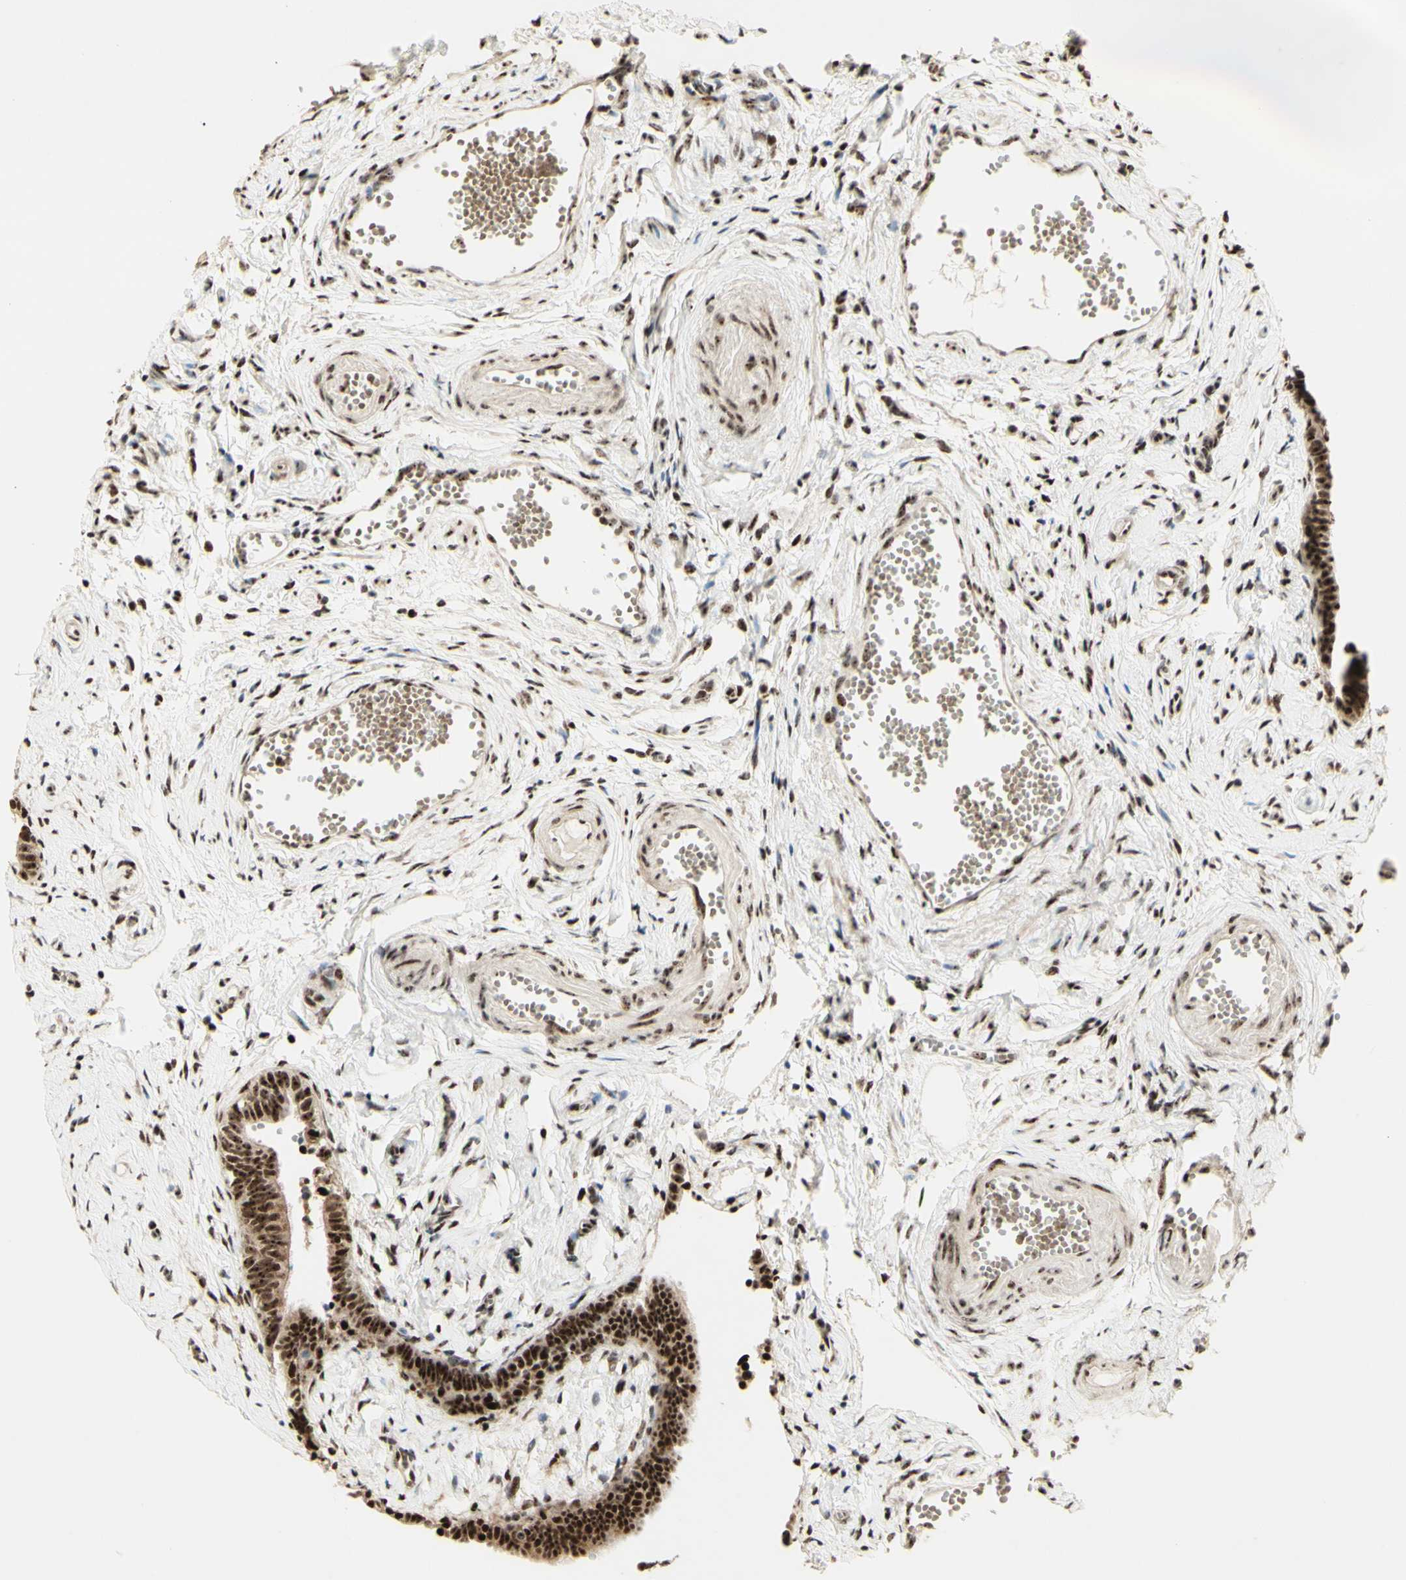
{"staining": {"intensity": "strong", "quantity": ">75%", "location": "cytoplasmic/membranous,nuclear"}, "tissue": "fallopian tube", "cell_type": "Glandular cells", "image_type": "normal", "snomed": [{"axis": "morphology", "description": "Normal tissue, NOS"}, {"axis": "topography", "description": "Fallopian tube"}], "caption": "Immunohistochemistry histopathology image of benign fallopian tube: human fallopian tube stained using immunohistochemistry (IHC) exhibits high levels of strong protein expression localized specifically in the cytoplasmic/membranous,nuclear of glandular cells, appearing as a cytoplasmic/membranous,nuclear brown color.", "gene": "DHX9", "patient": {"sex": "female", "age": 71}}